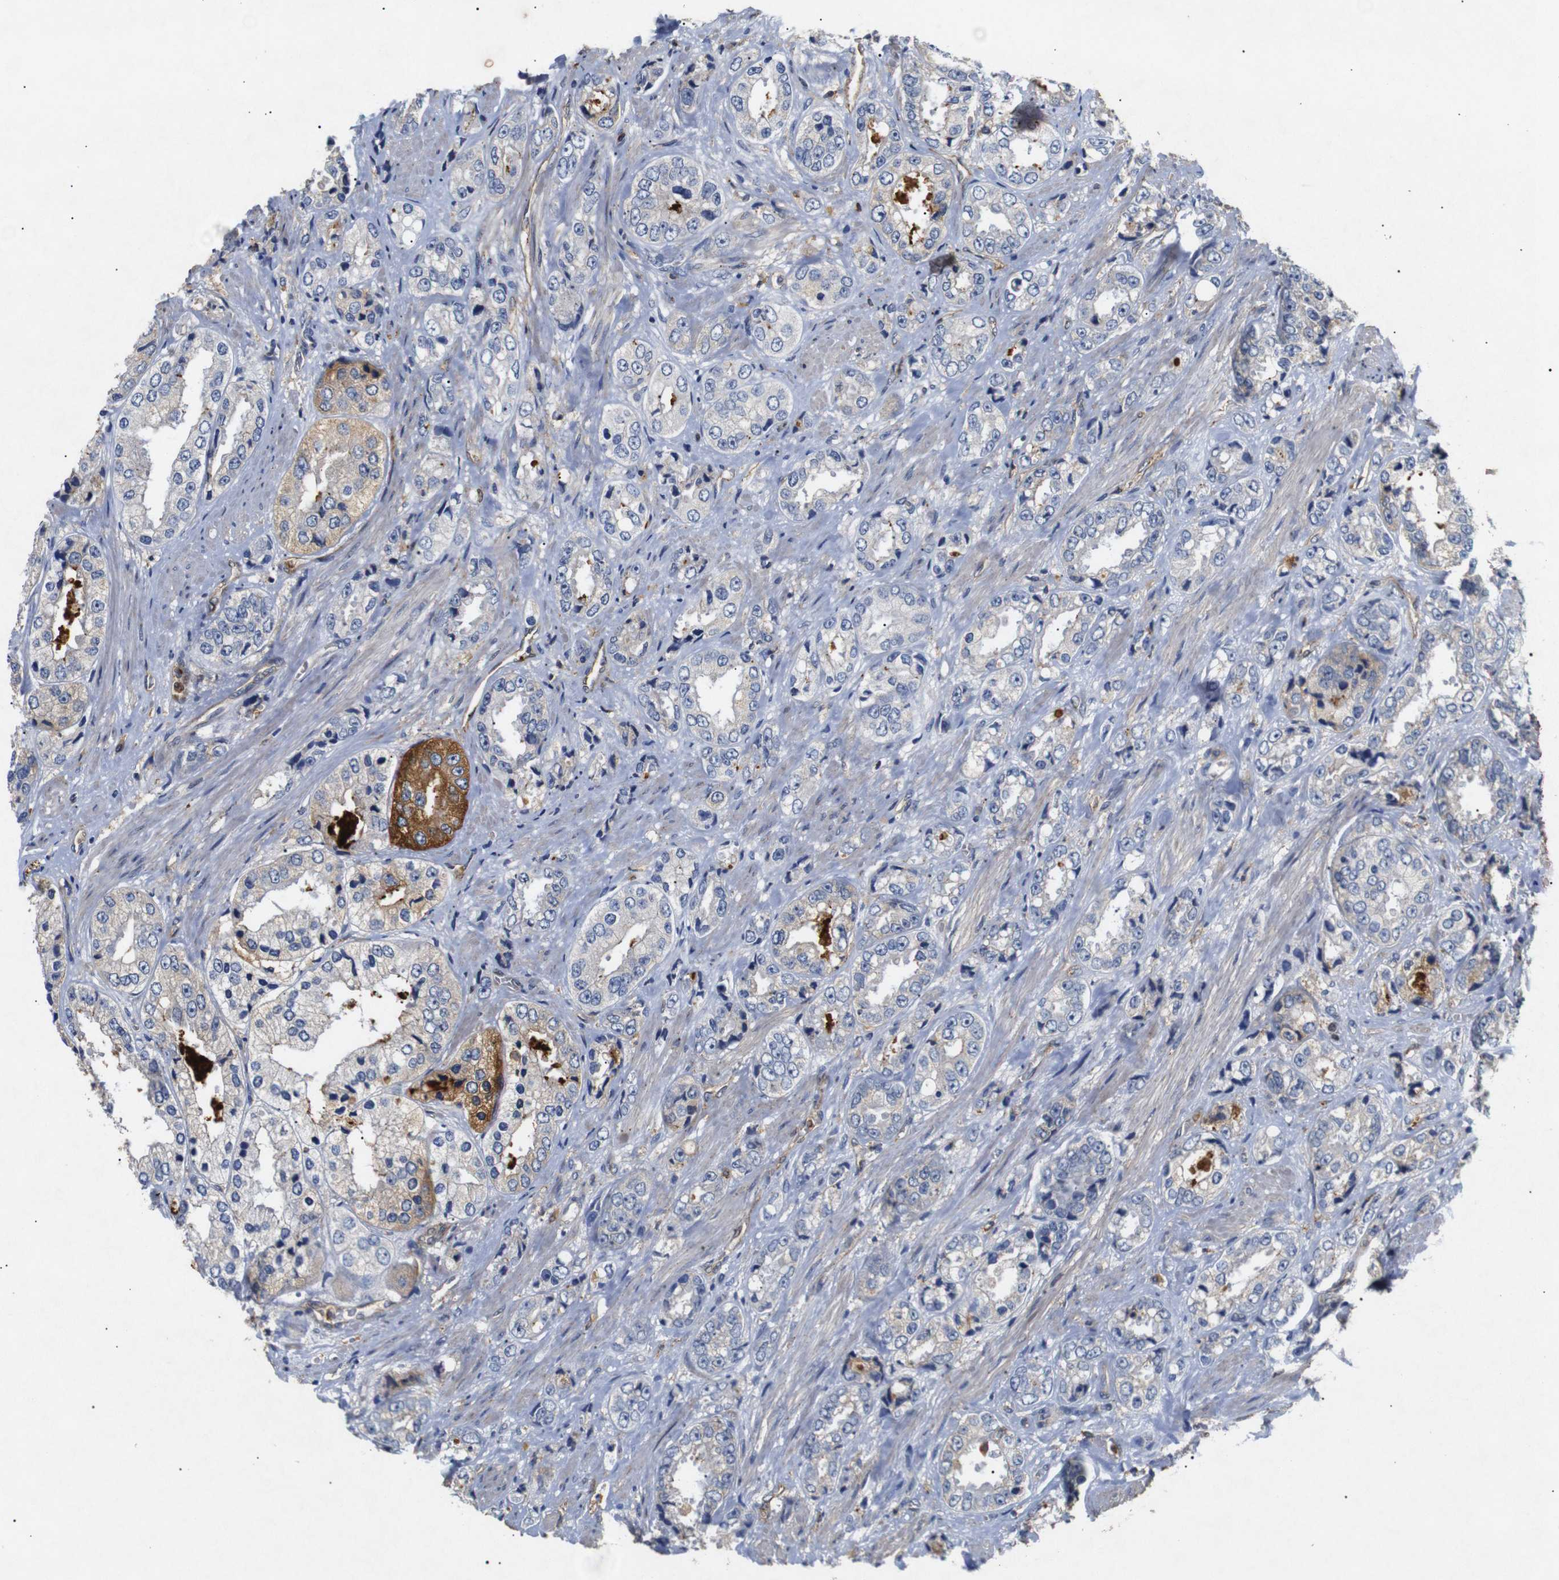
{"staining": {"intensity": "strong", "quantity": "<25%", "location": "cytoplasmic/membranous"}, "tissue": "prostate cancer", "cell_type": "Tumor cells", "image_type": "cancer", "snomed": [{"axis": "morphology", "description": "Adenocarcinoma, High grade"}, {"axis": "topography", "description": "Prostate"}], "caption": "This image exhibits prostate cancer (adenocarcinoma (high-grade)) stained with immunohistochemistry (IHC) to label a protein in brown. The cytoplasmic/membranous of tumor cells show strong positivity for the protein. Nuclei are counter-stained blue.", "gene": "SDCBP", "patient": {"sex": "male", "age": 61}}